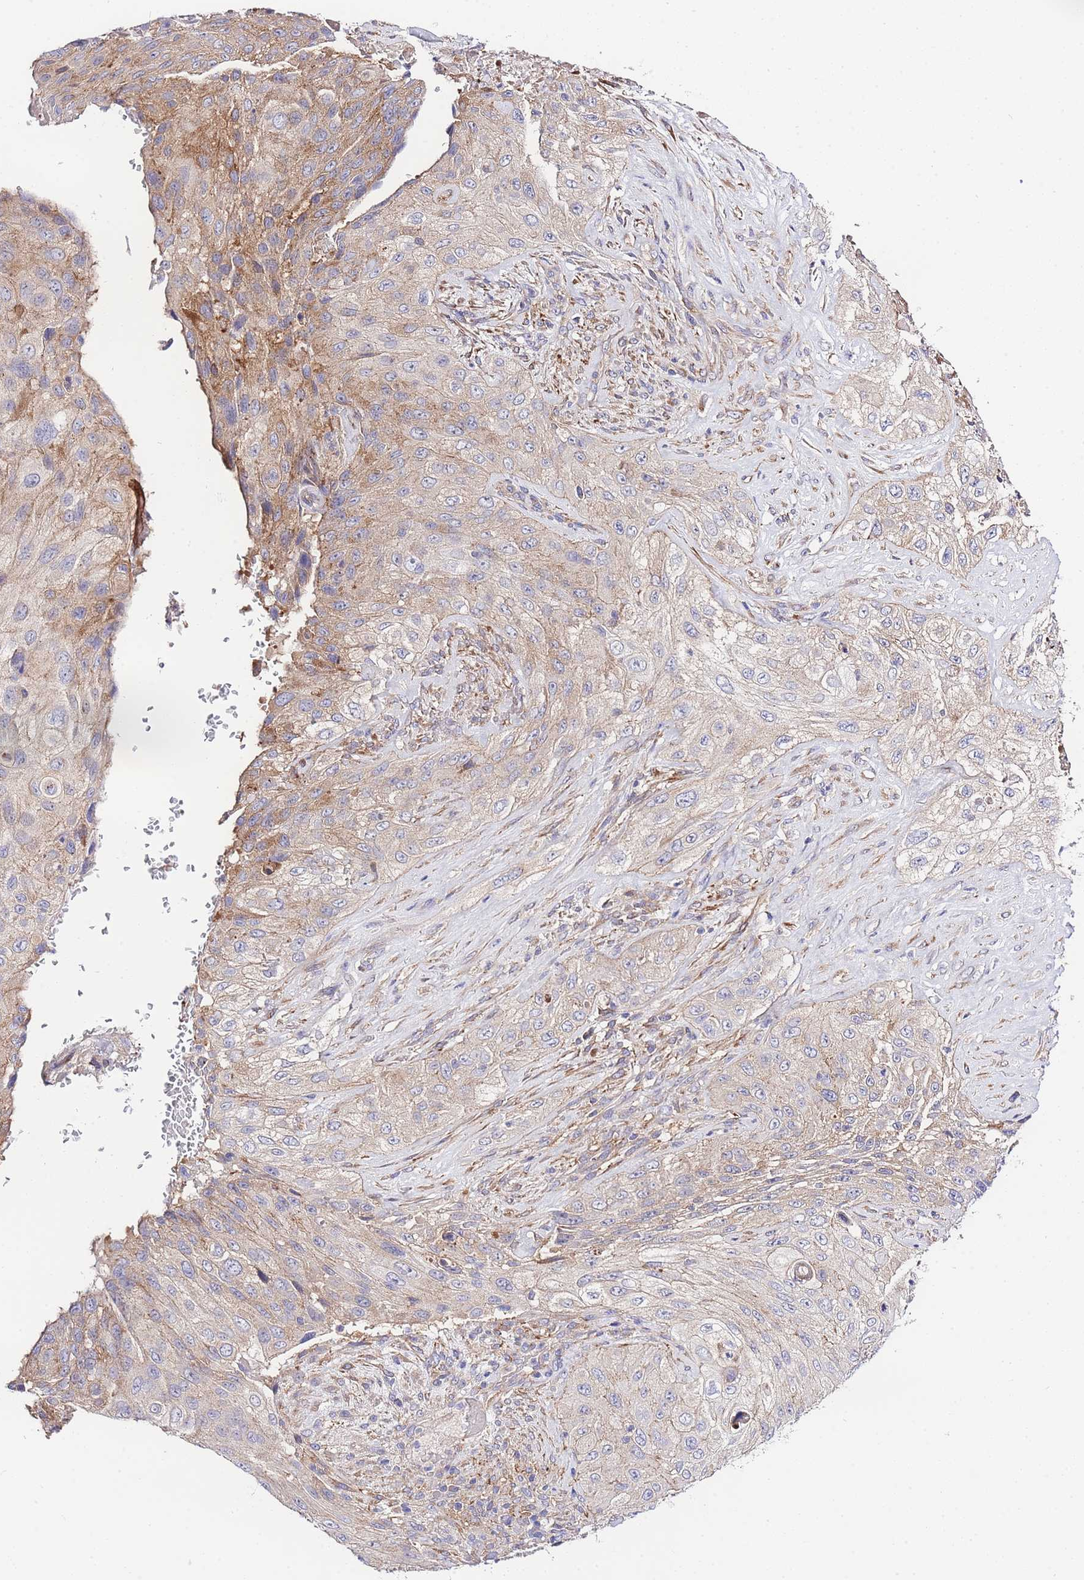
{"staining": {"intensity": "moderate", "quantity": "<25%", "location": "cytoplasmic/membranous"}, "tissue": "cervical cancer", "cell_type": "Tumor cells", "image_type": "cancer", "snomed": [{"axis": "morphology", "description": "Squamous cell carcinoma, NOS"}, {"axis": "topography", "description": "Cervix"}], "caption": "IHC histopathology image of human squamous cell carcinoma (cervical) stained for a protein (brown), which displays low levels of moderate cytoplasmic/membranous expression in about <25% of tumor cells.", "gene": "INSYN2B", "patient": {"sex": "female", "age": 42}}